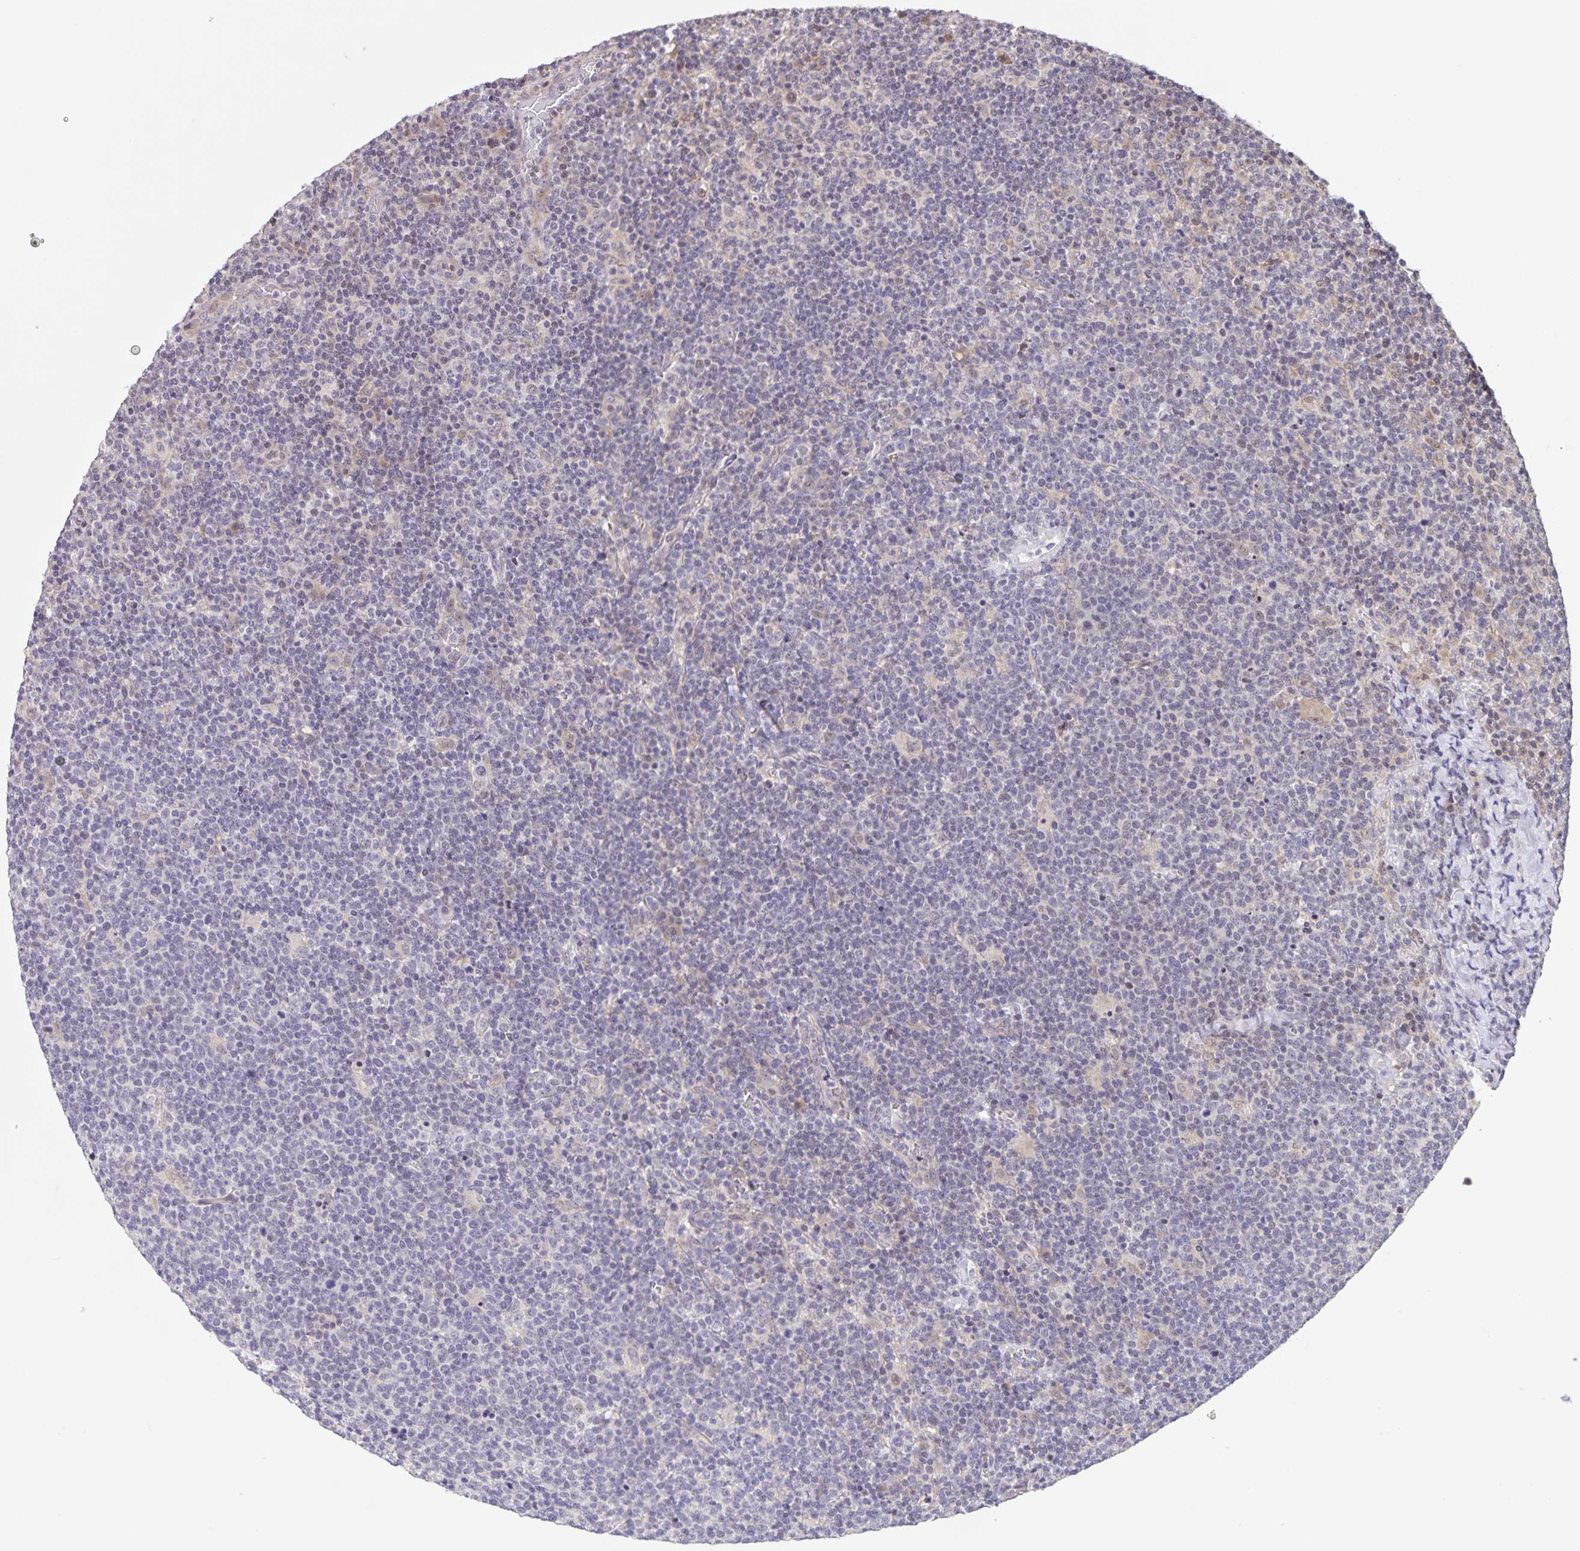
{"staining": {"intensity": "negative", "quantity": "none", "location": "none"}, "tissue": "lymphoma", "cell_type": "Tumor cells", "image_type": "cancer", "snomed": [{"axis": "morphology", "description": "Malignant lymphoma, non-Hodgkin's type, High grade"}, {"axis": "topography", "description": "Lymph node"}], "caption": "Tumor cells are negative for protein expression in human high-grade malignant lymphoma, non-Hodgkin's type.", "gene": "GDF2", "patient": {"sex": "male", "age": 61}}